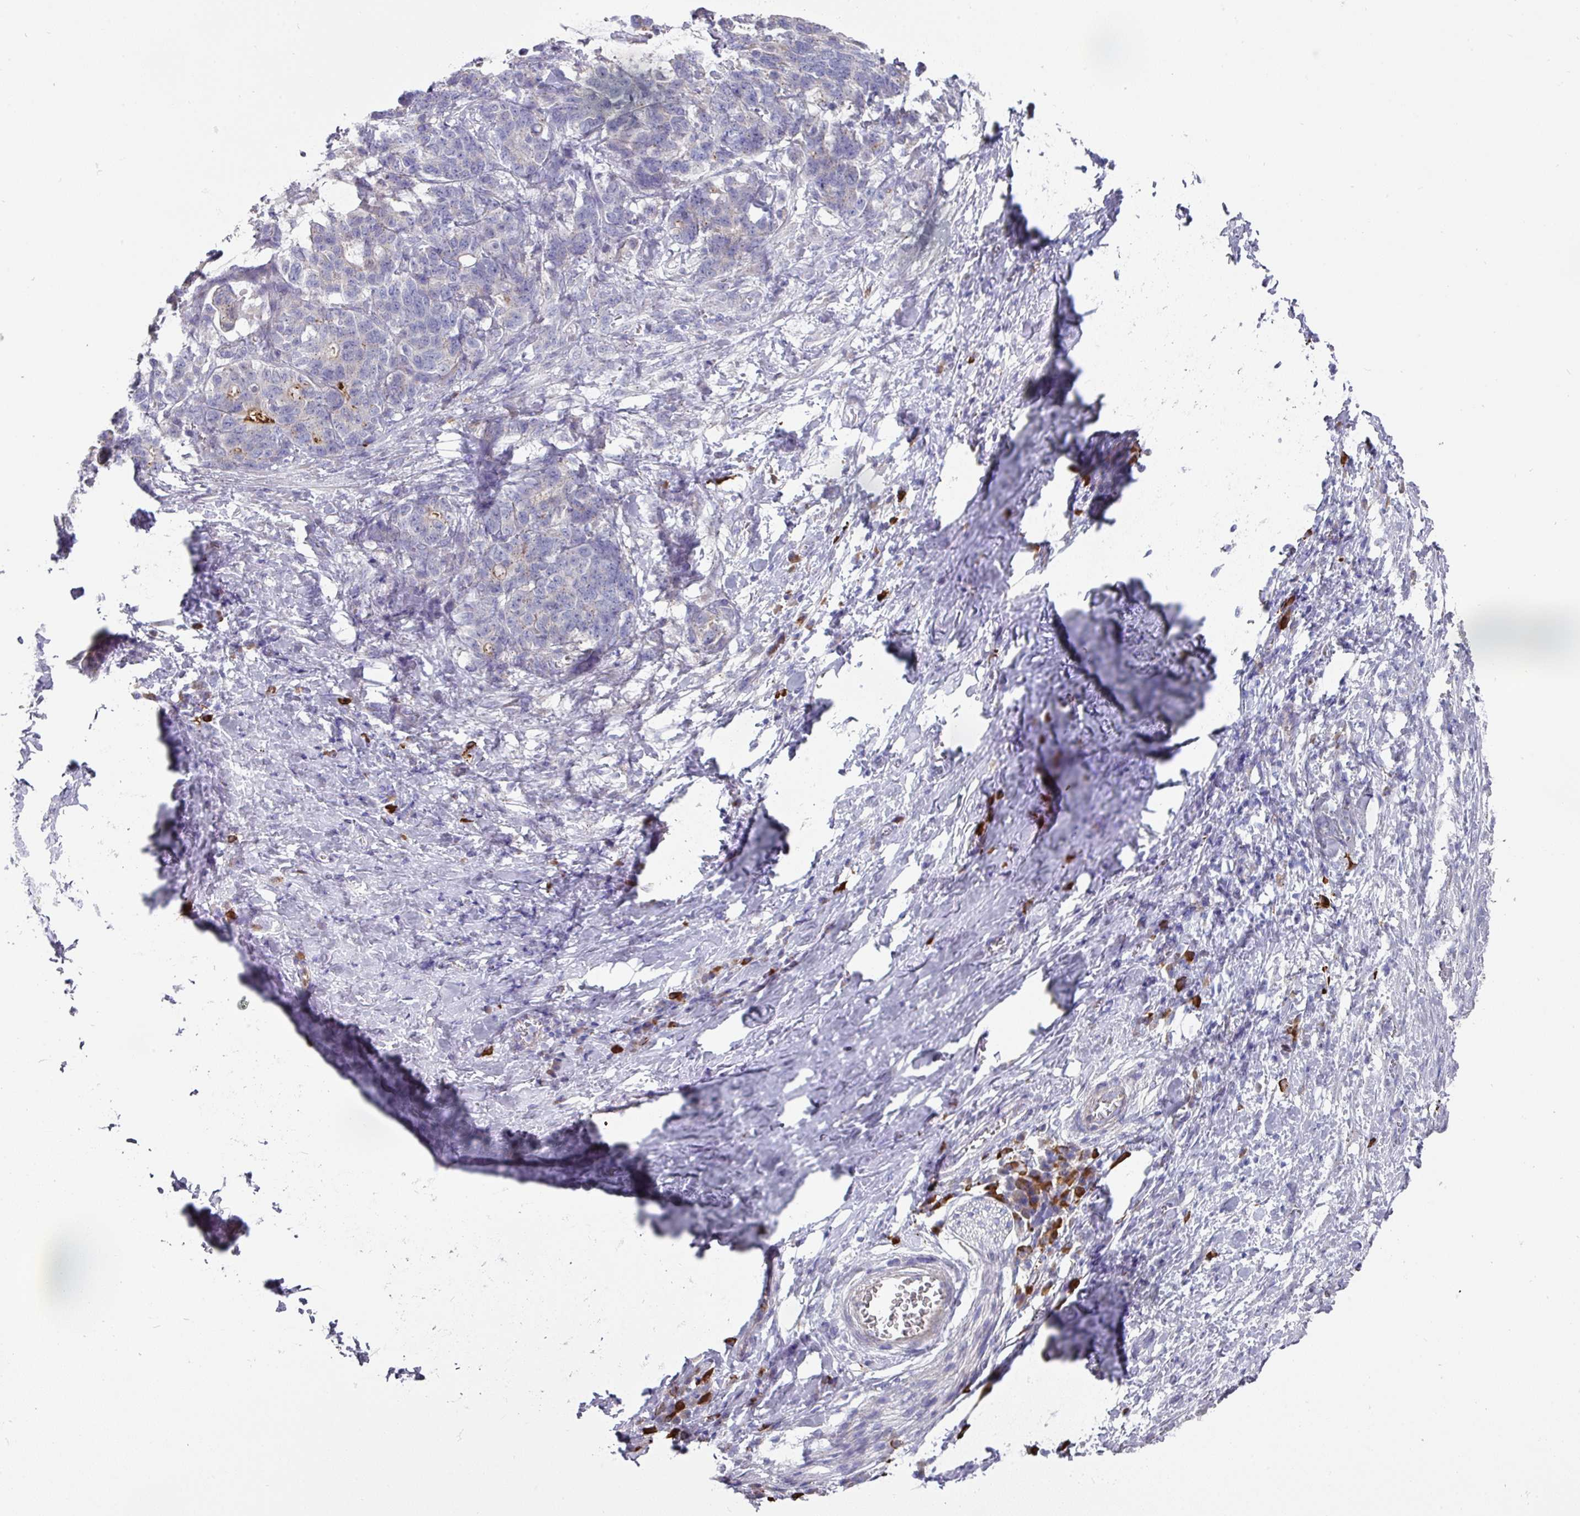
{"staining": {"intensity": "negative", "quantity": "none", "location": "none"}, "tissue": "stomach cancer", "cell_type": "Tumor cells", "image_type": "cancer", "snomed": [{"axis": "morphology", "description": "Normal tissue, NOS"}, {"axis": "morphology", "description": "Adenocarcinoma, NOS"}, {"axis": "topography", "description": "Stomach"}], "caption": "The photomicrograph demonstrates no significant positivity in tumor cells of adenocarcinoma (stomach).", "gene": "IL4R", "patient": {"sex": "female", "age": 64}}